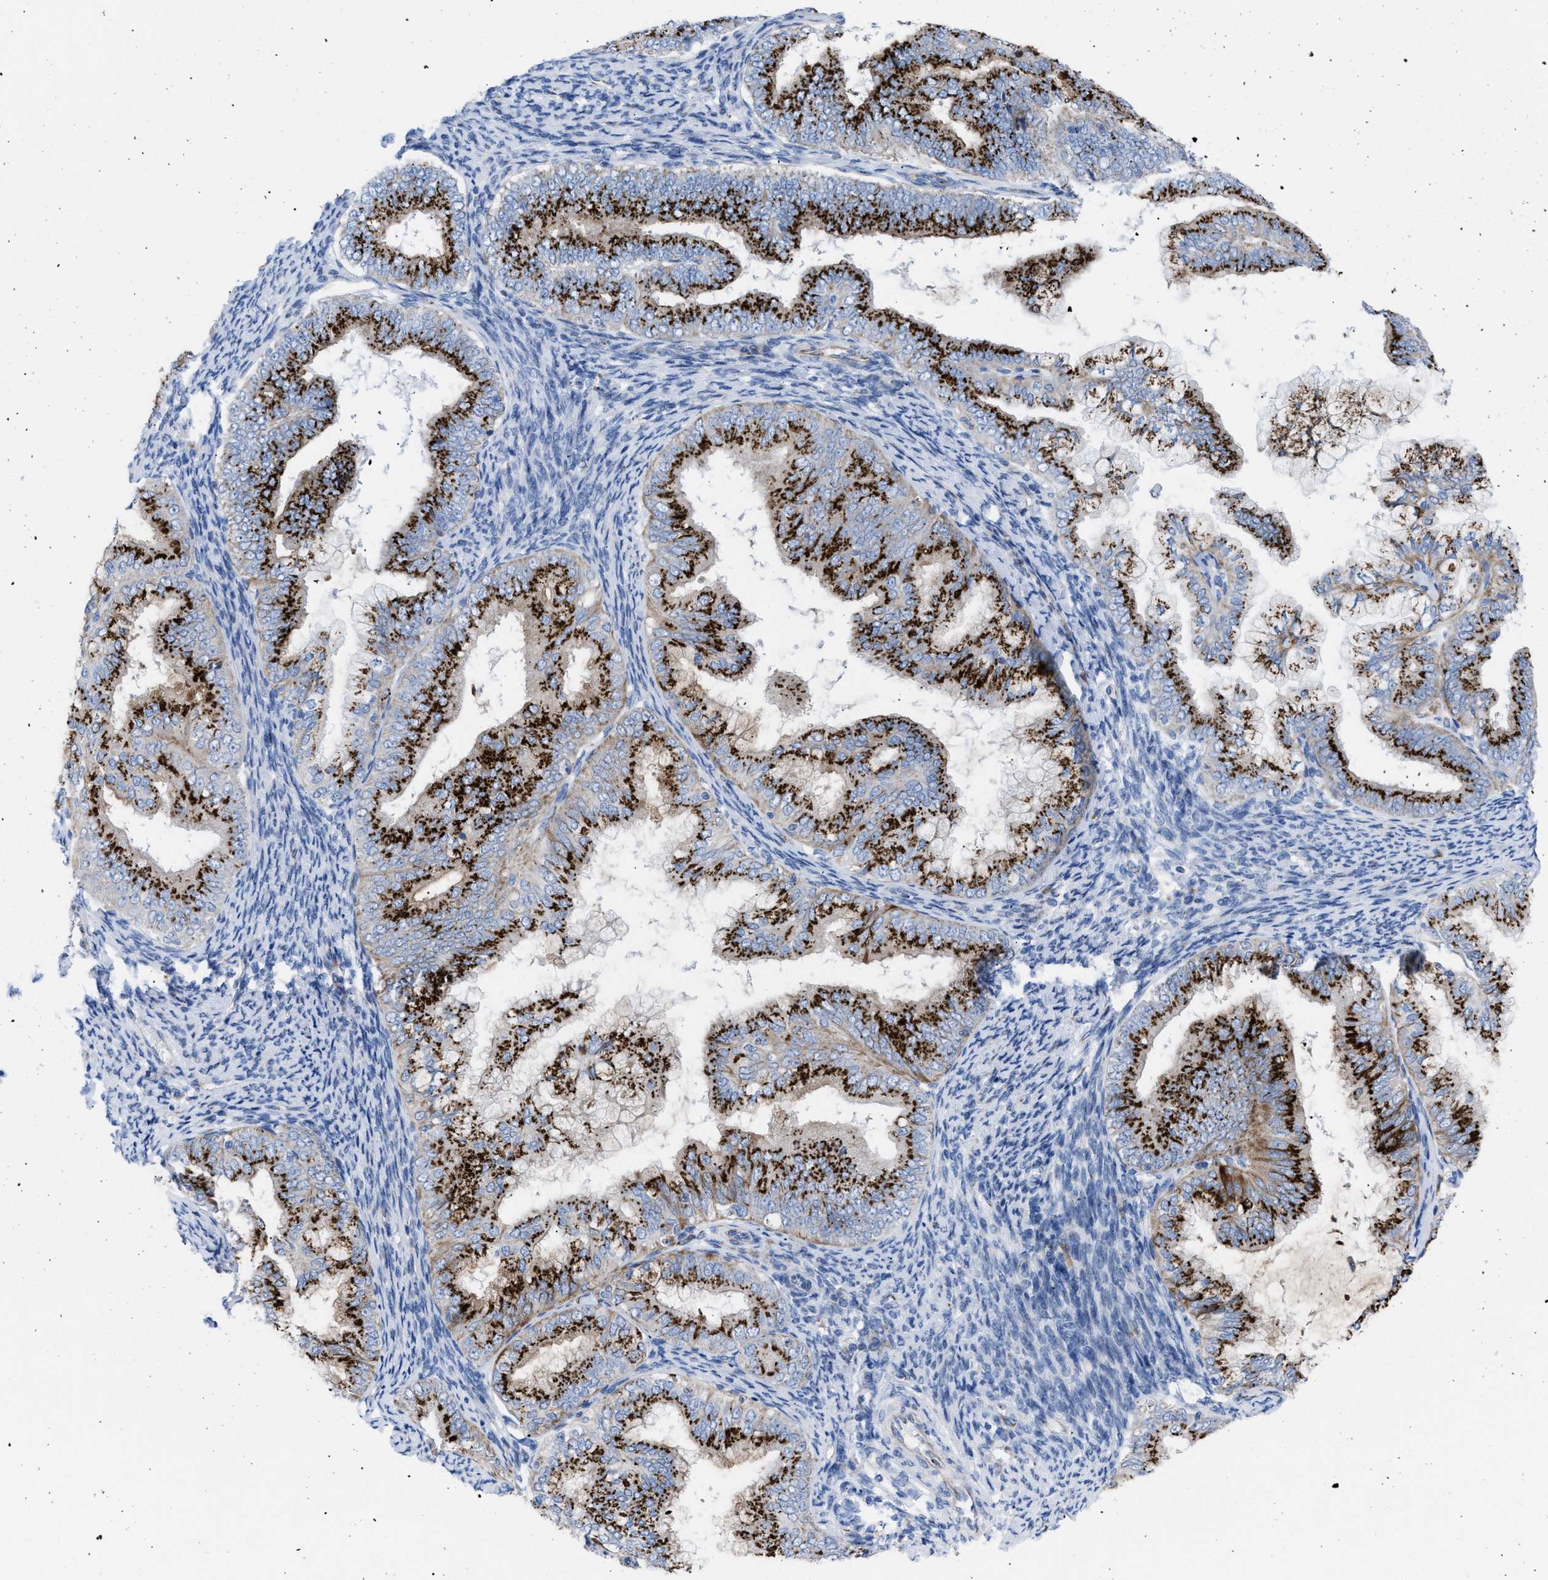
{"staining": {"intensity": "strong", "quantity": ">75%", "location": "cytoplasmic/membranous"}, "tissue": "endometrial cancer", "cell_type": "Tumor cells", "image_type": "cancer", "snomed": [{"axis": "morphology", "description": "Adenocarcinoma, NOS"}, {"axis": "topography", "description": "Endometrium"}], "caption": "A brown stain shows strong cytoplasmic/membranous staining of a protein in human endometrial cancer tumor cells. The staining was performed using DAB, with brown indicating positive protein expression. Nuclei are stained blue with hematoxylin.", "gene": "TMEM17", "patient": {"sex": "female", "age": 63}}